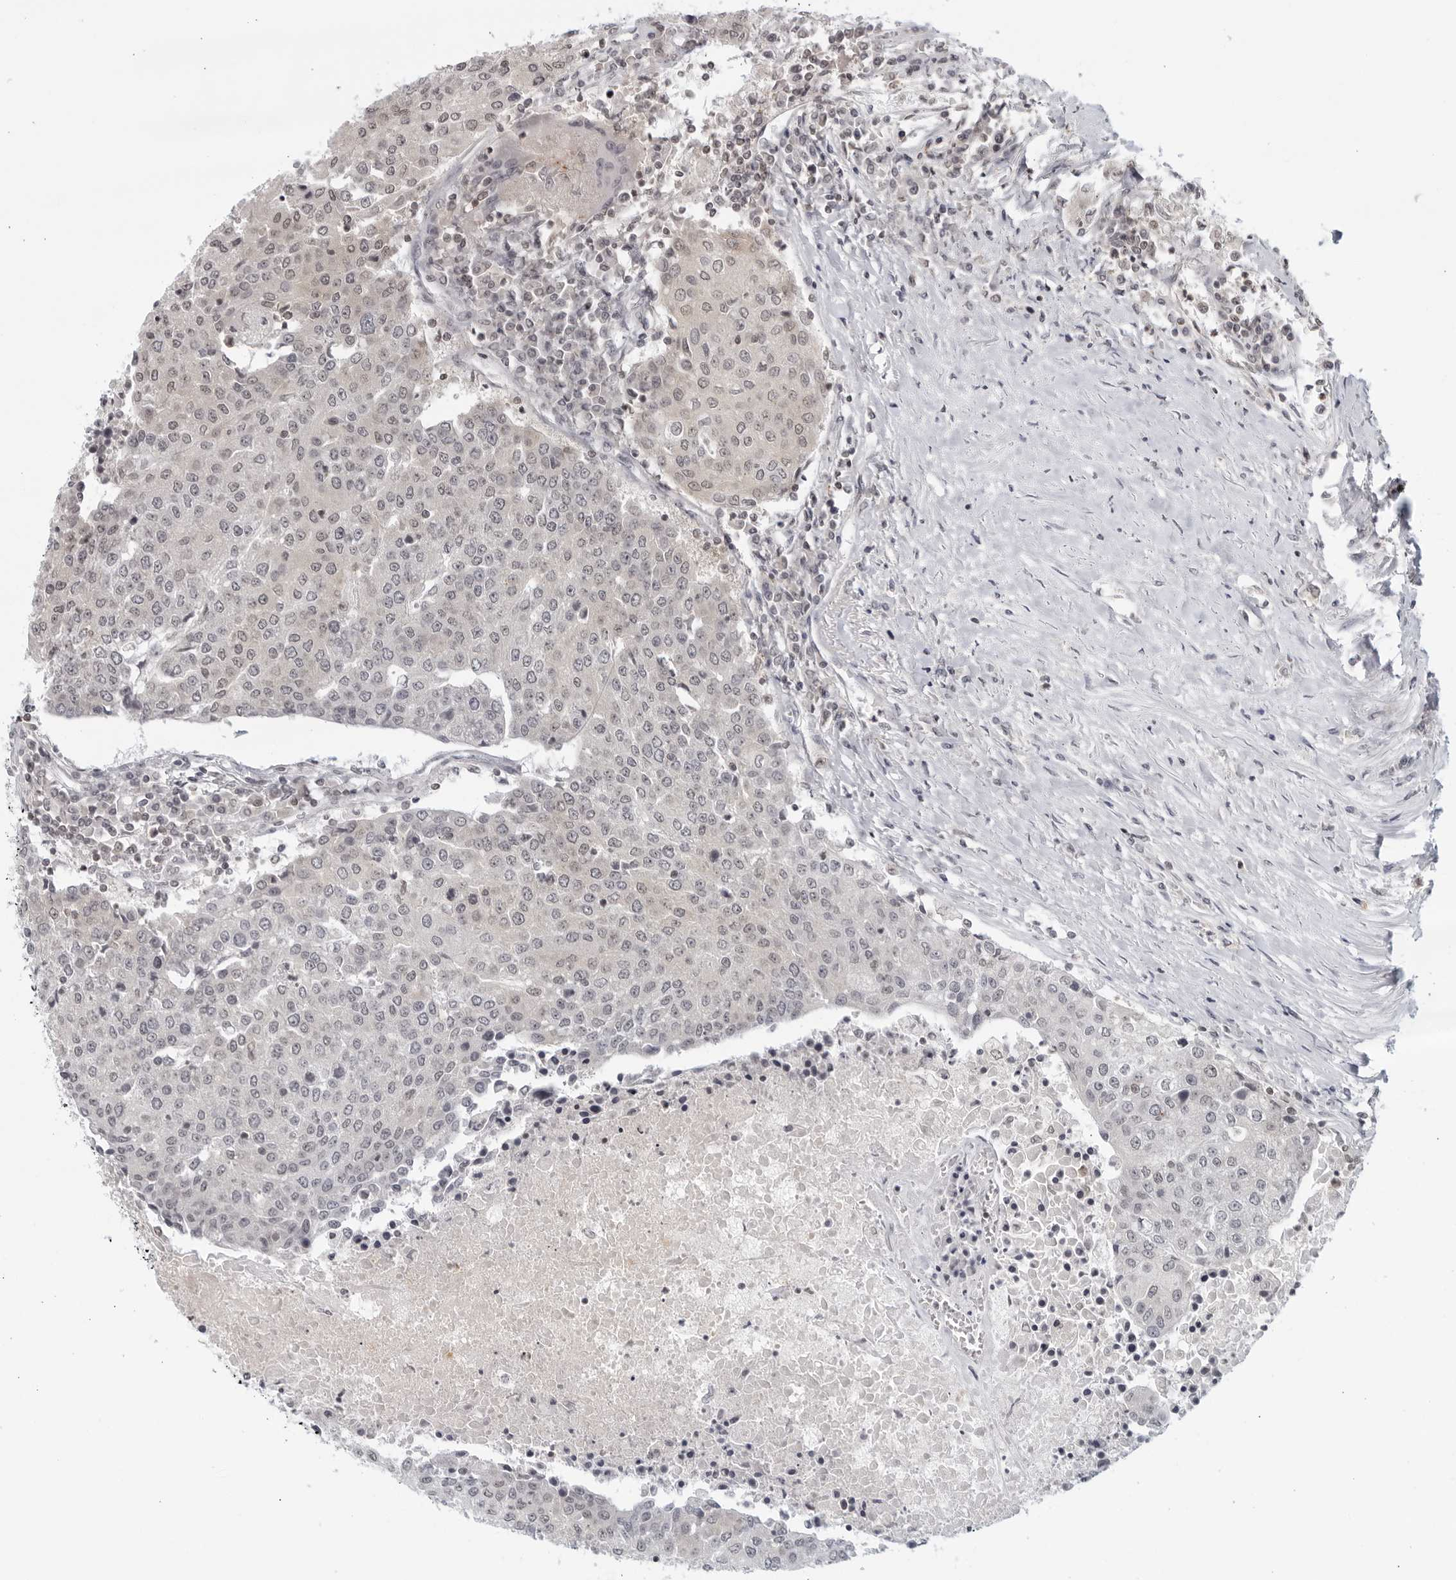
{"staining": {"intensity": "weak", "quantity": "<25%", "location": "nuclear"}, "tissue": "urothelial cancer", "cell_type": "Tumor cells", "image_type": "cancer", "snomed": [{"axis": "morphology", "description": "Urothelial carcinoma, High grade"}, {"axis": "topography", "description": "Urinary bladder"}], "caption": "DAB immunohistochemical staining of human urothelial cancer exhibits no significant expression in tumor cells.", "gene": "CC2D1B", "patient": {"sex": "female", "age": 85}}